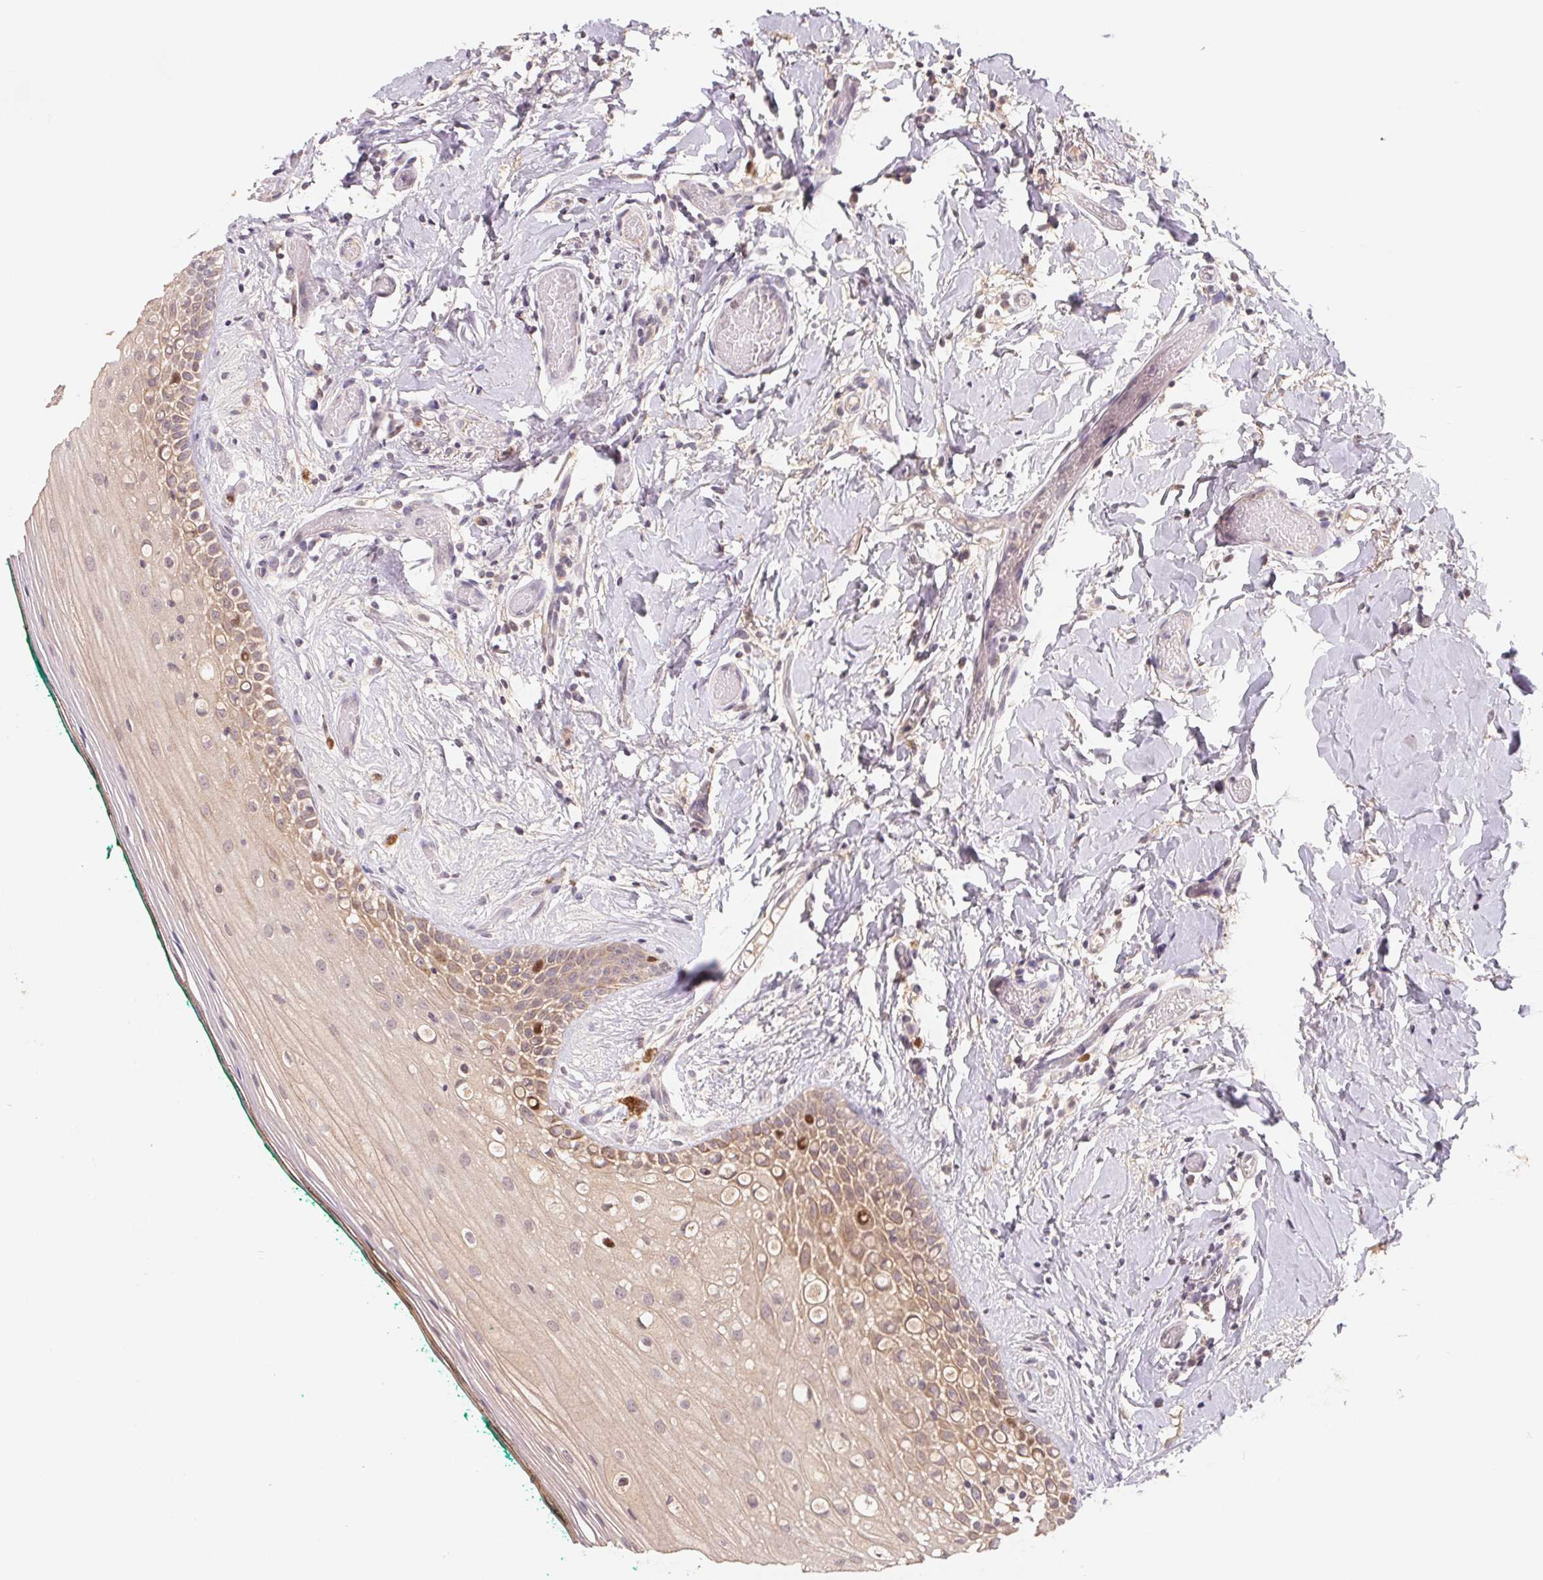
{"staining": {"intensity": "strong", "quantity": "<25%", "location": "nuclear"}, "tissue": "oral mucosa", "cell_type": "Squamous epithelial cells", "image_type": "normal", "snomed": [{"axis": "morphology", "description": "Normal tissue, NOS"}, {"axis": "topography", "description": "Oral tissue"}], "caption": "IHC photomicrograph of normal oral mucosa stained for a protein (brown), which exhibits medium levels of strong nuclear staining in approximately <25% of squamous epithelial cells.", "gene": "KIFC1", "patient": {"sex": "female", "age": 83}}